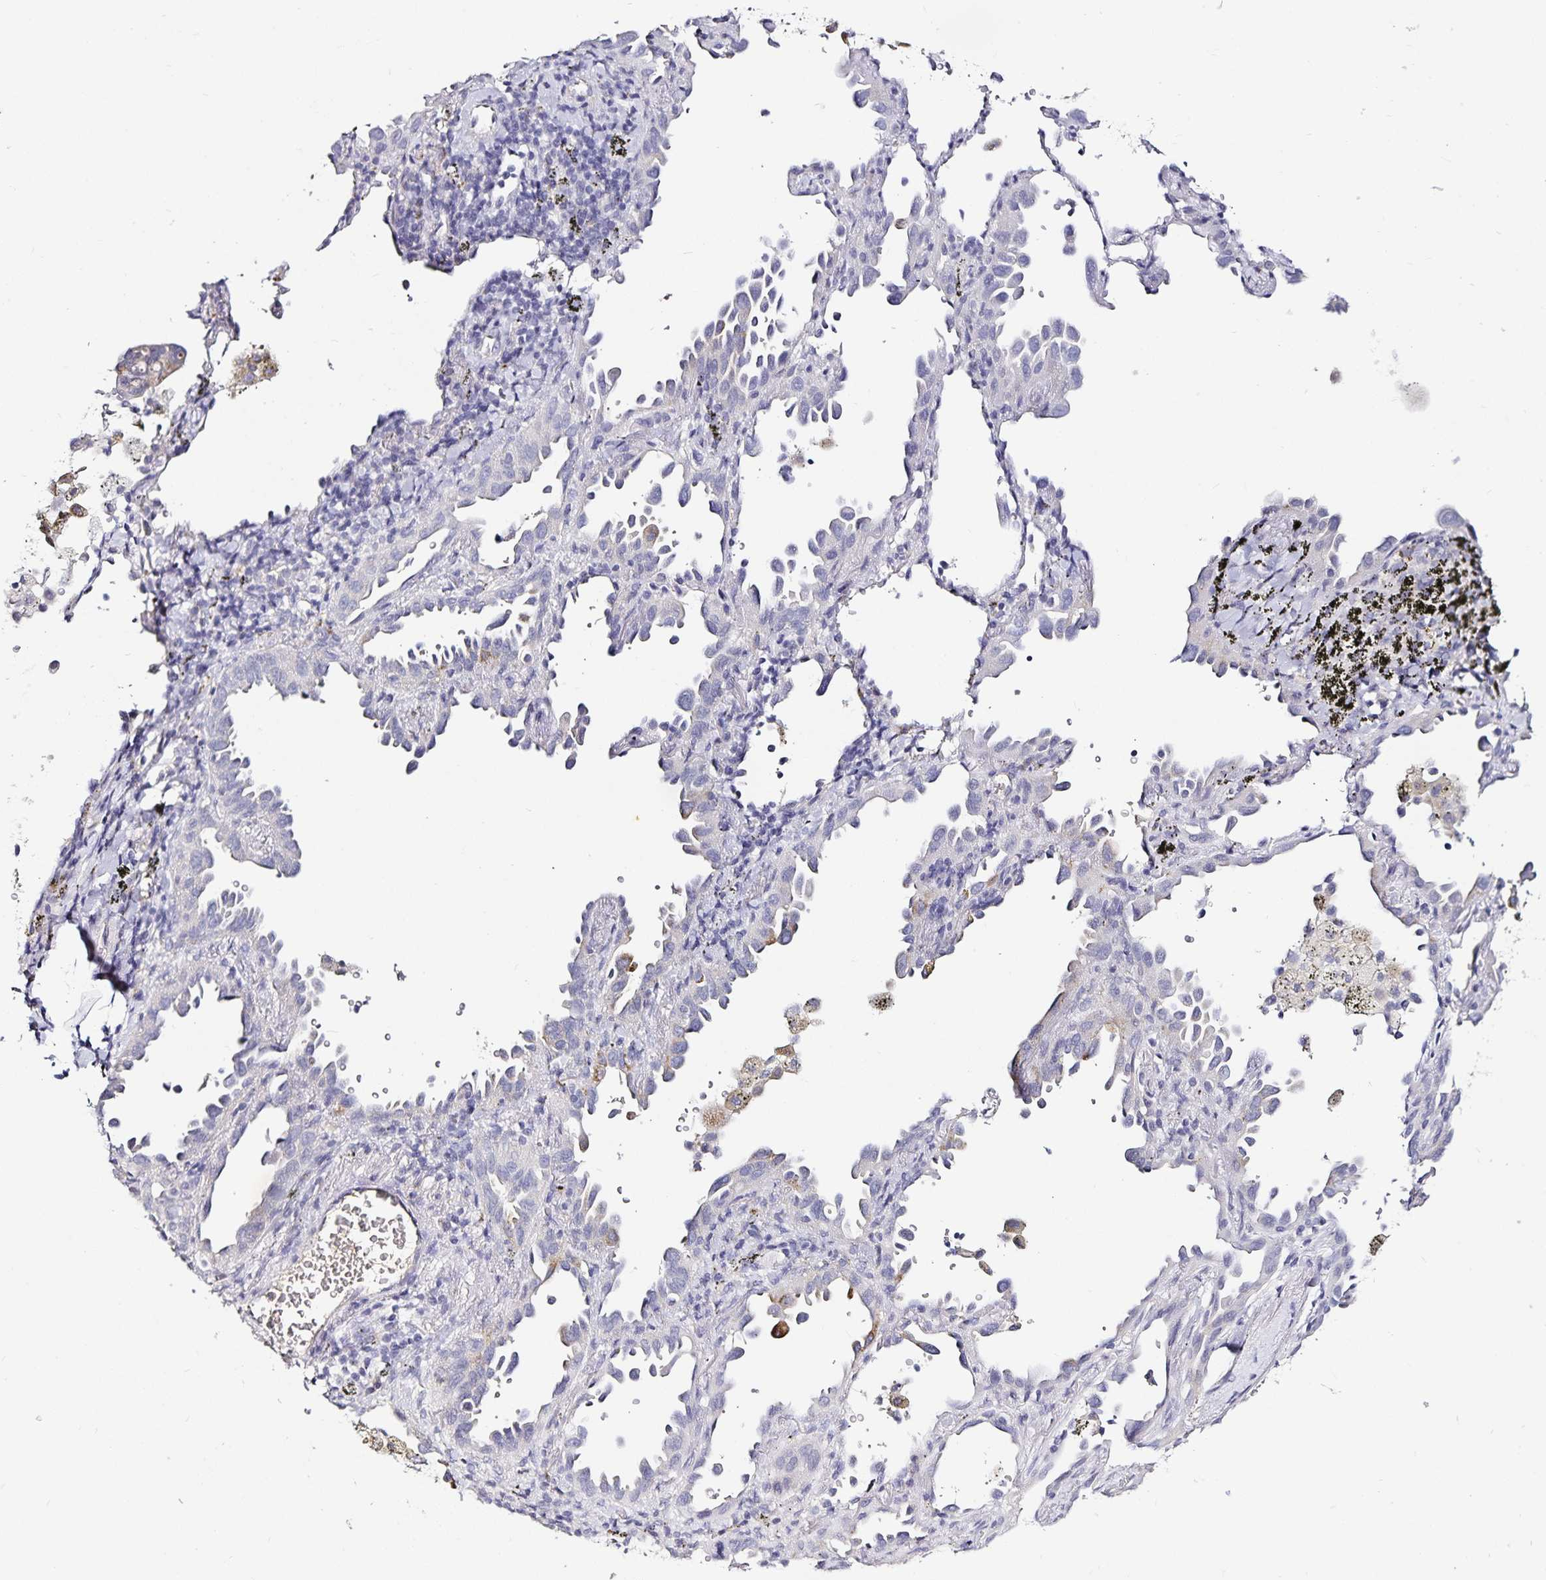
{"staining": {"intensity": "negative", "quantity": "none", "location": "none"}, "tissue": "lung cancer", "cell_type": "Tumor cells", "image_type": "cancer", "snomed": [{"axis": "morphology", "description": "Adenocarcinoma, NOS"}, {"axis": "topography", "description": "Lung"}], "caption": "IHC of human lung cancer (adenocarcinoma) shows no staining in tumor cells.", "gene": "TTR", "patient": {"sex": "male", "age": 68}}